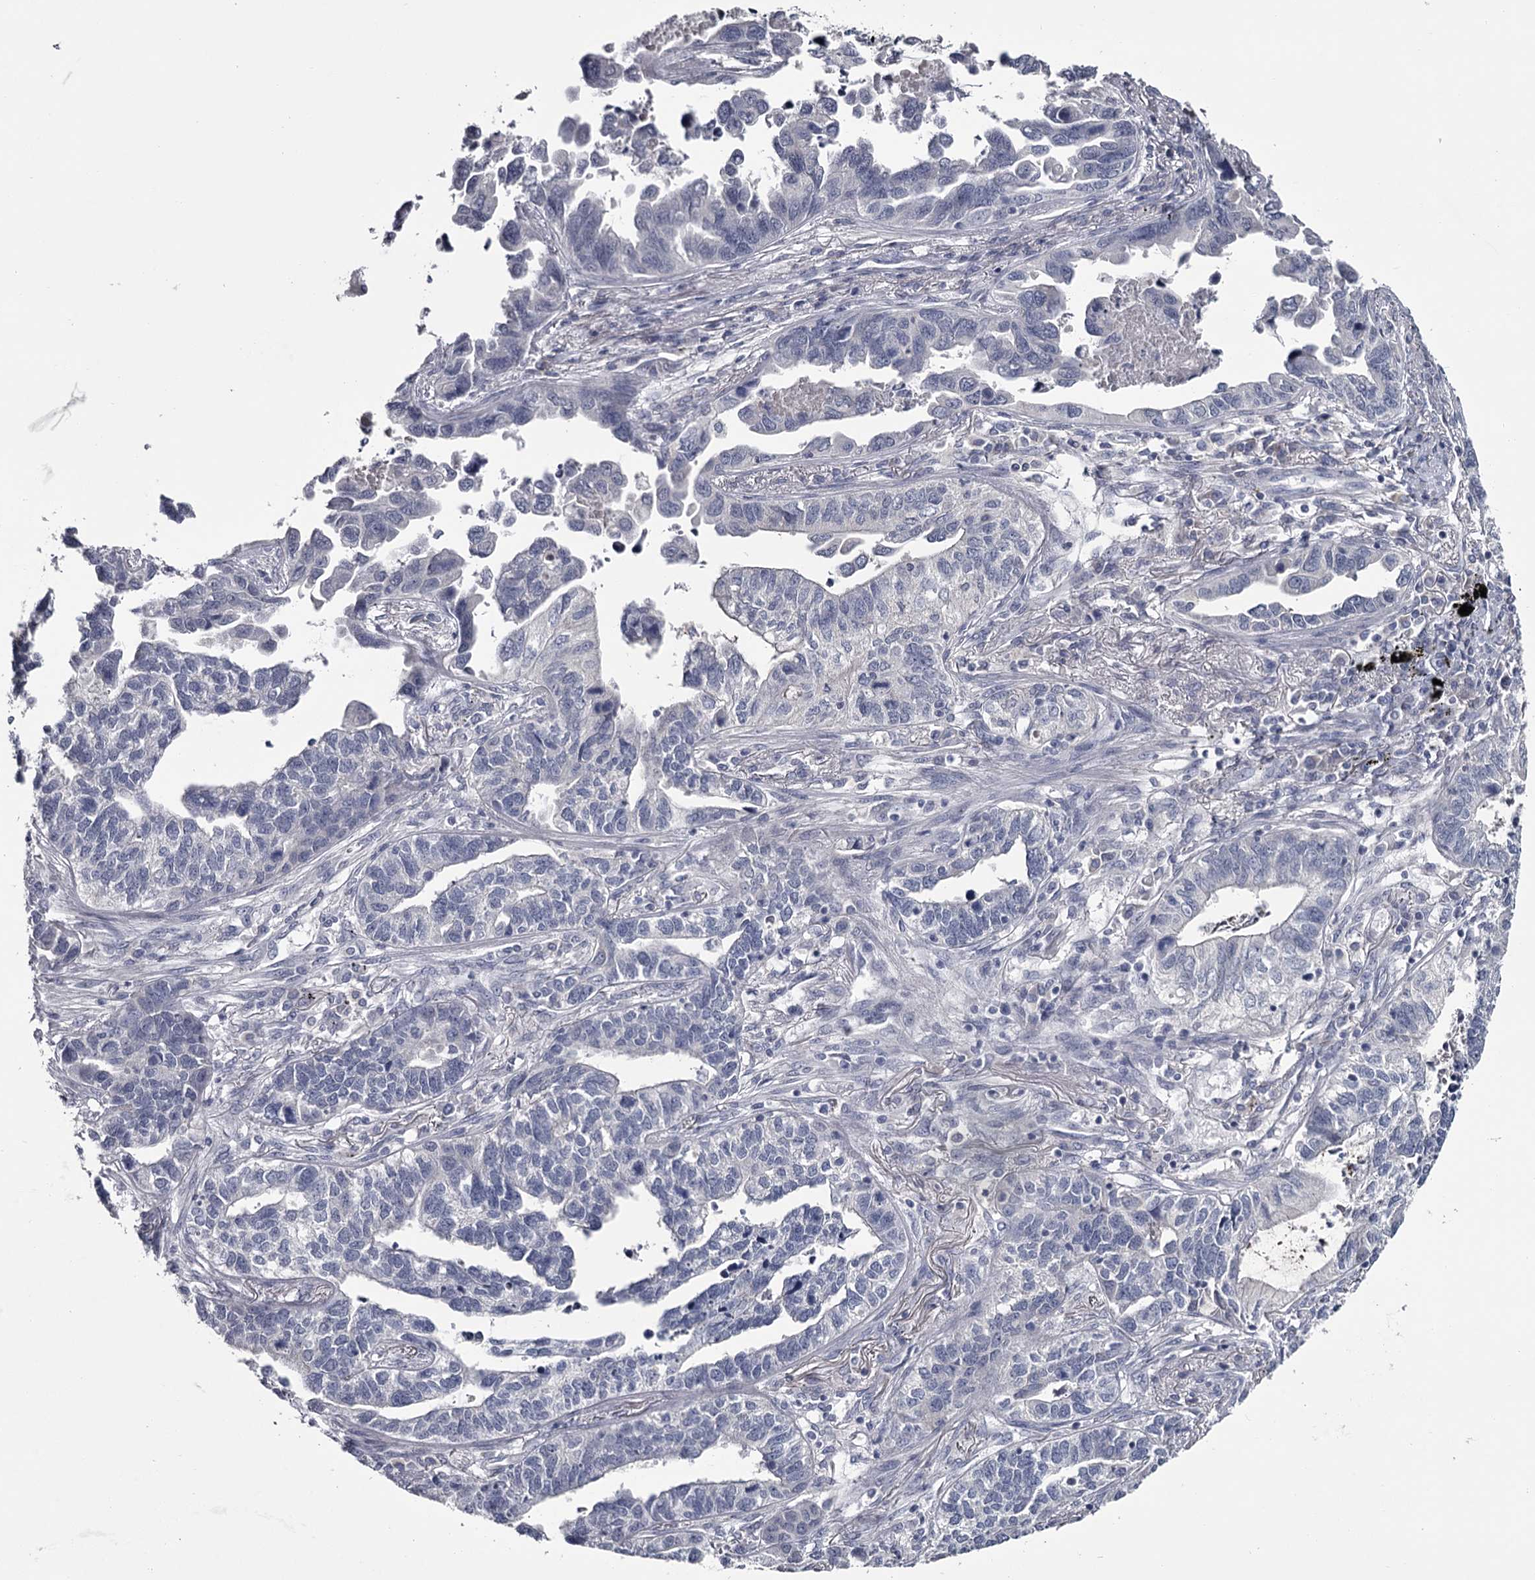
{"staining": {"intensity": "negative", "quantity": "none", "location": "none"}, "tissue": "lung cancer", "cell_type": "Tumor cells", "image_type": "cancer", "snomed": [{"axis": "morphology", "description": "Adenocarcinoma, NOS"}, {"axis": "topography", "description": "Lung"}], "caption": "High power microscopy micrograph of an immunohistochemistry (IHC) histopathology image of lung cancer (adenocarcinoma), revealing no significant expression in tumor cells. (Stains: DAB (3,3'-diaminobenzidine) IHC with hematoxylin counter stain, Microscopy: brightfield microscopy at high magnification).", "gene": "DAO", "patient": {"sex": "male", "age": 67}}